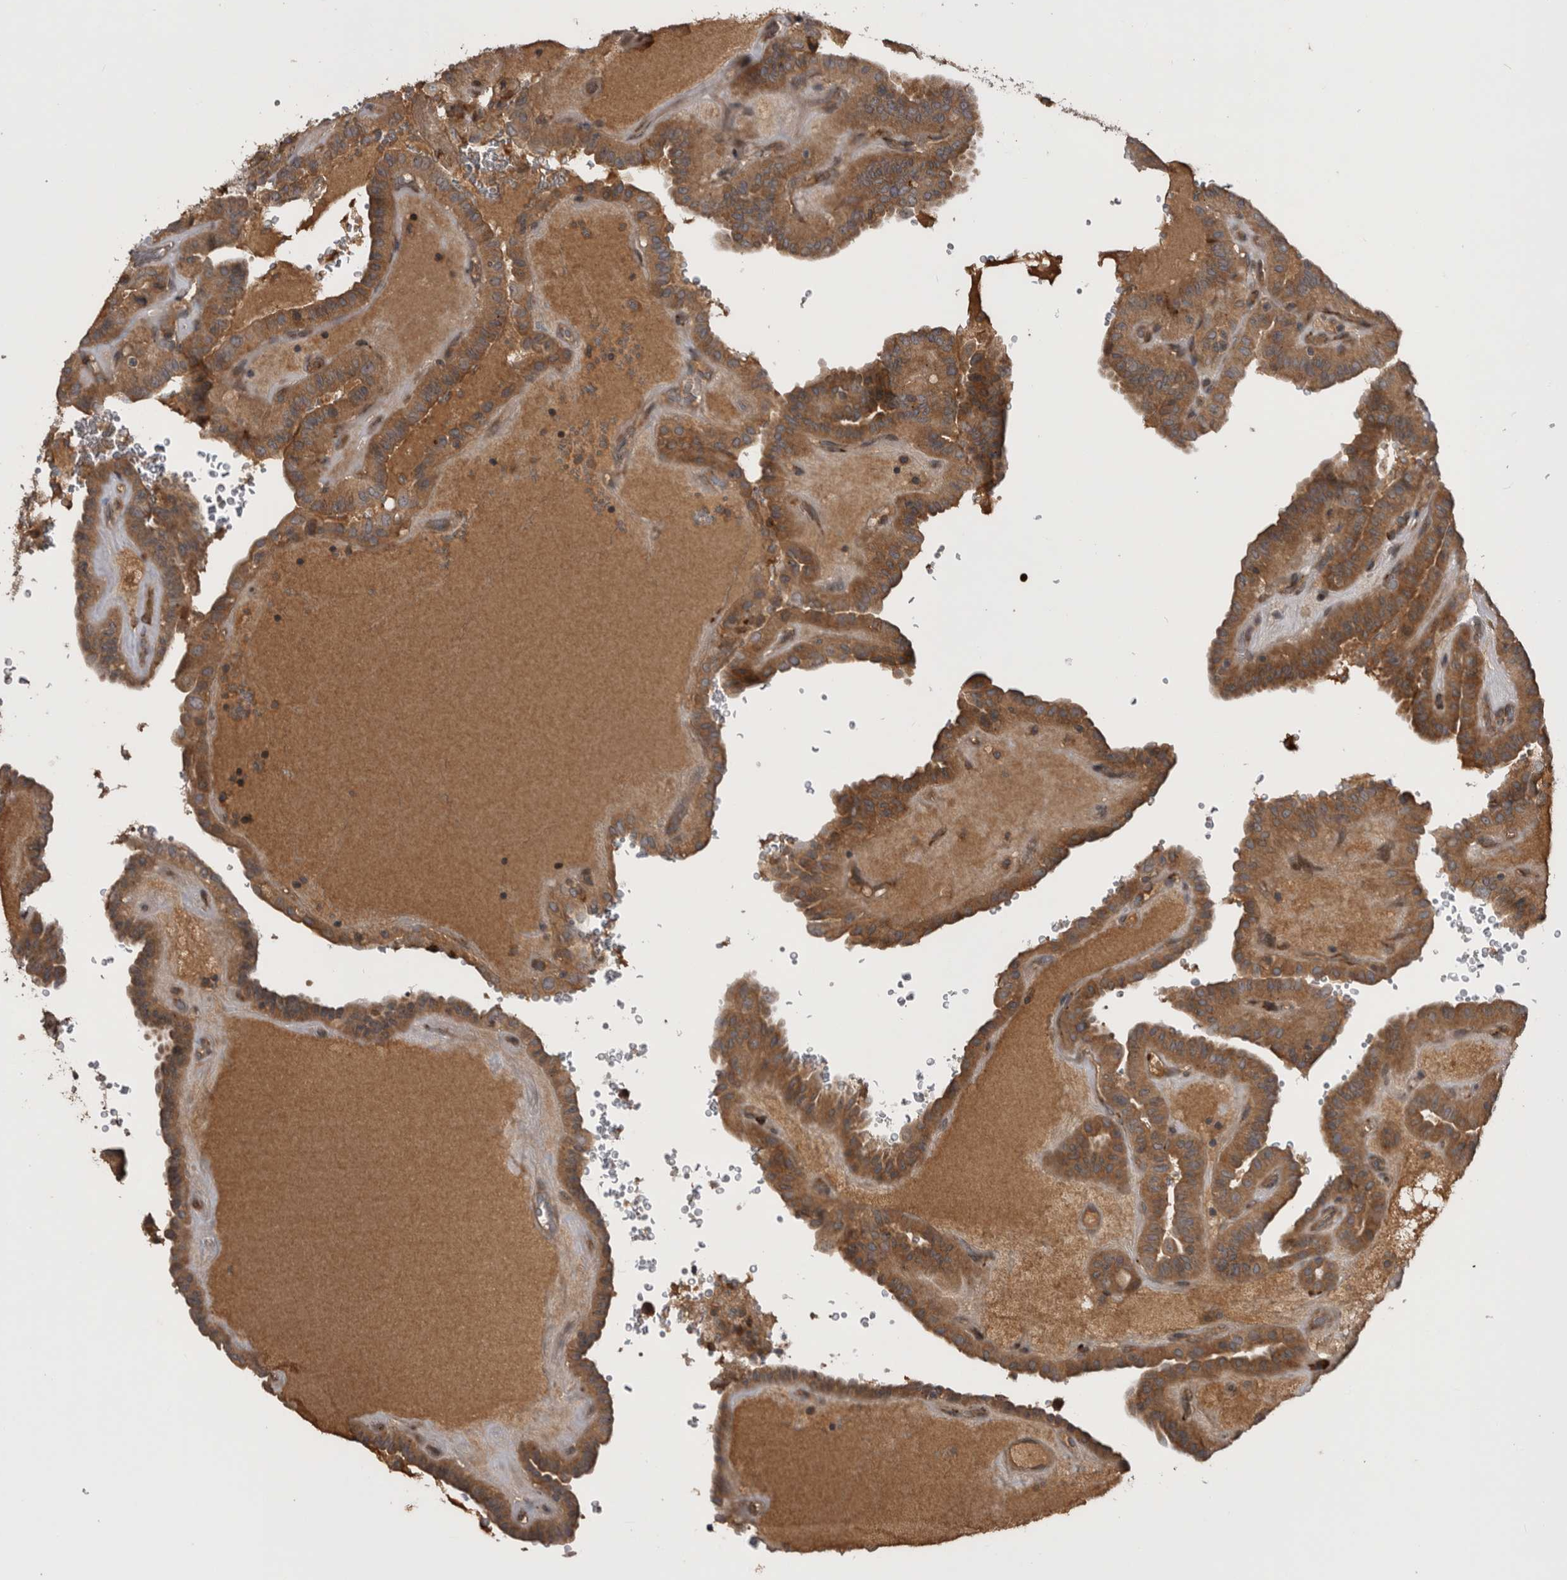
{"staining": {"intensity": "moderate", "quantity": ">75%", "location": "cytoplasmic/membranous"}, "tissue": "thyroid cancer", "cell_type": "Tumor cells", "image_type": "cancer", "snomed": [{"axis": "morphology", "description": "Papillary adenocarcinoma, NOS"}, {"axis": "topography", "description": "Thyroid gland"}], "caption": "Moderate cytoplasmic/membranous positivity for a protein is seen in approximately >75% of tumor cells of thyroid cancer using IHC.", "gene": "RAB3GAP2", "patient": {"sex": "male", "age": 77}}